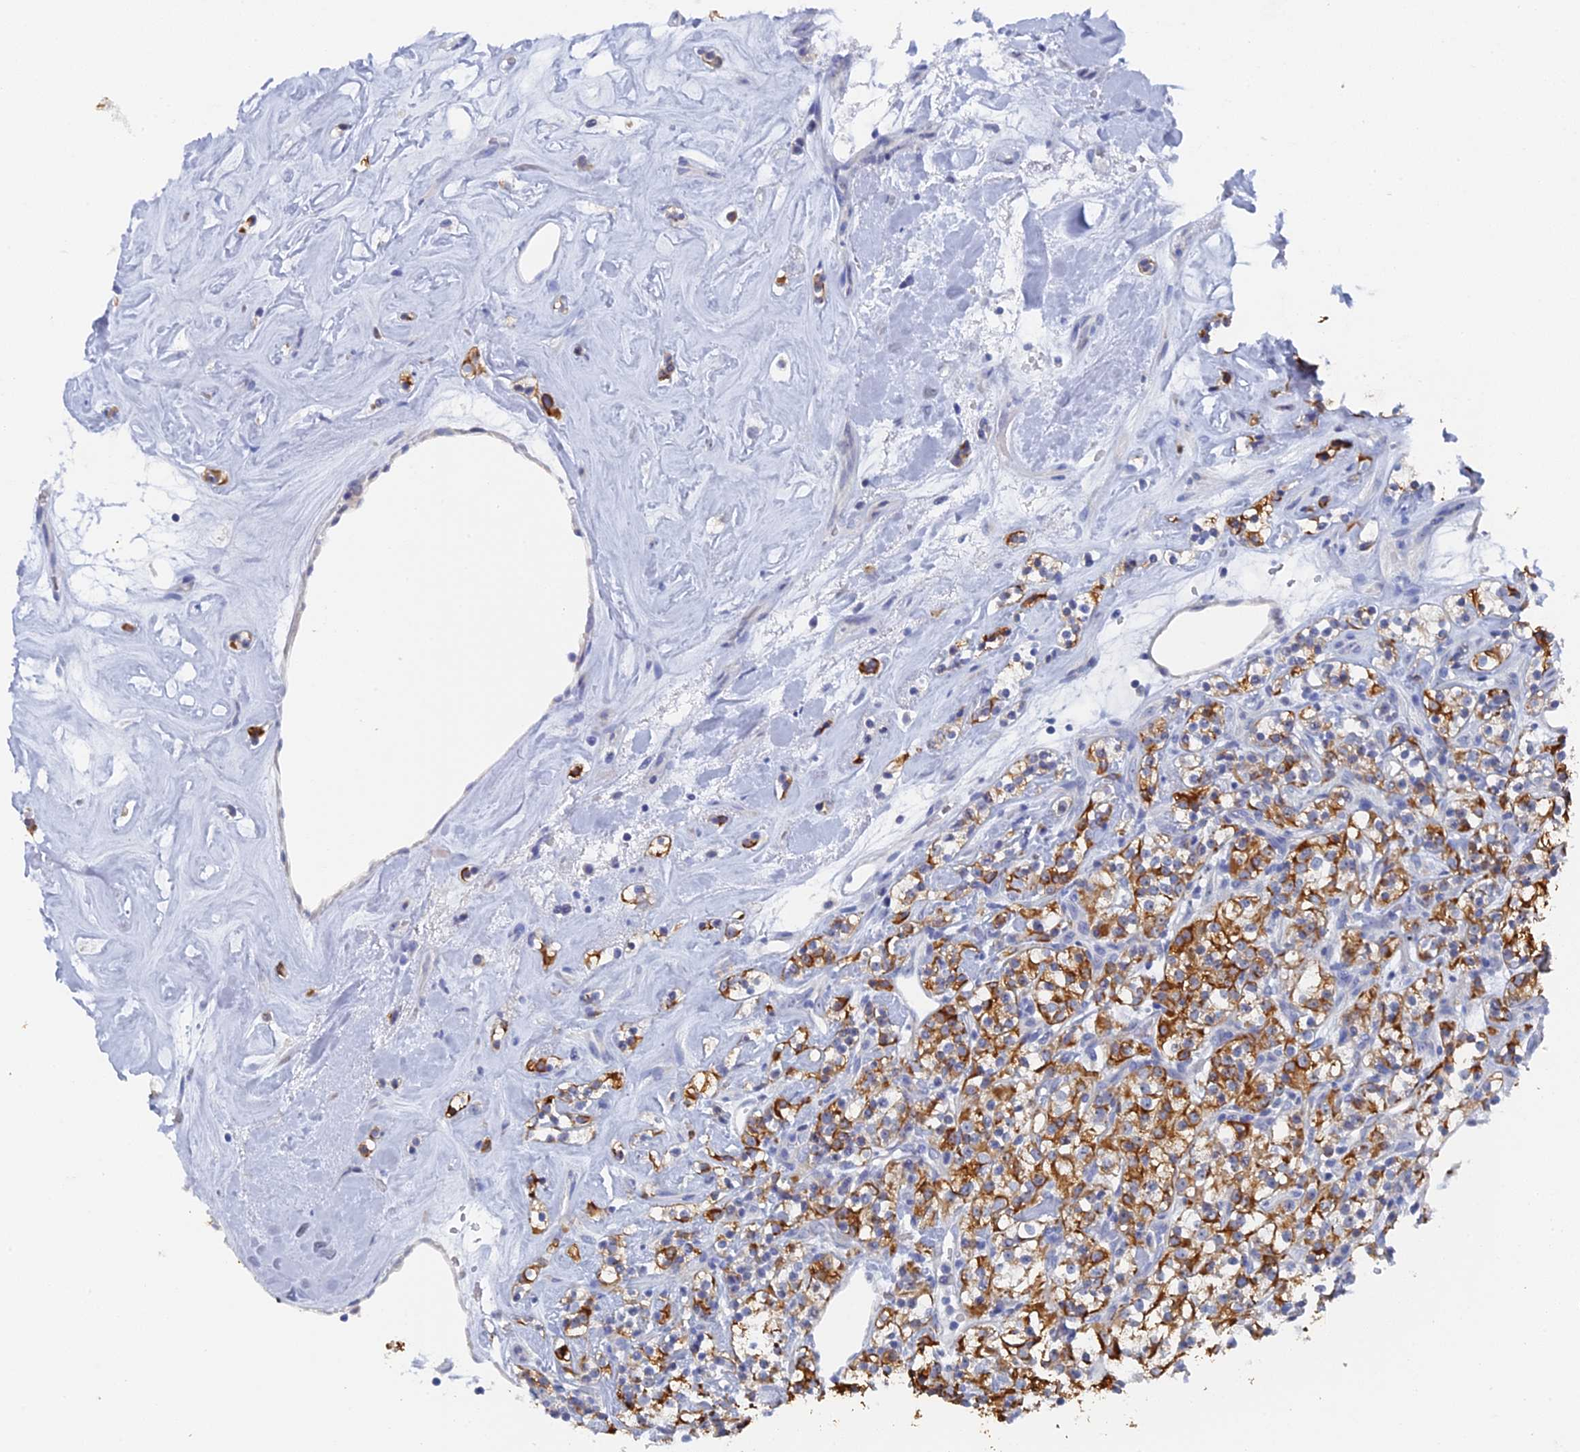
{"staining": {"intensity": "moderate", "quantity": "<25%", "location": "cytoplasmic/membranous"}, "tissue": "renal cancer", "cell_type": "Tumor cells", "image_type": "cancer", "snomed": [{"axis": "morphology", "description": "Adenocarcinoma, NOS"}, {"axis": "topography", "description": "Kidney"}], "caption": "Adenocarcinoma (renal) stained with a brown dye exhibits moderate cytoplasmic/membranous positive positivity in approximately <25% of tumor cells.", "gene": "SRFBP1", "patient": {"sex": "male", "age": 77}}